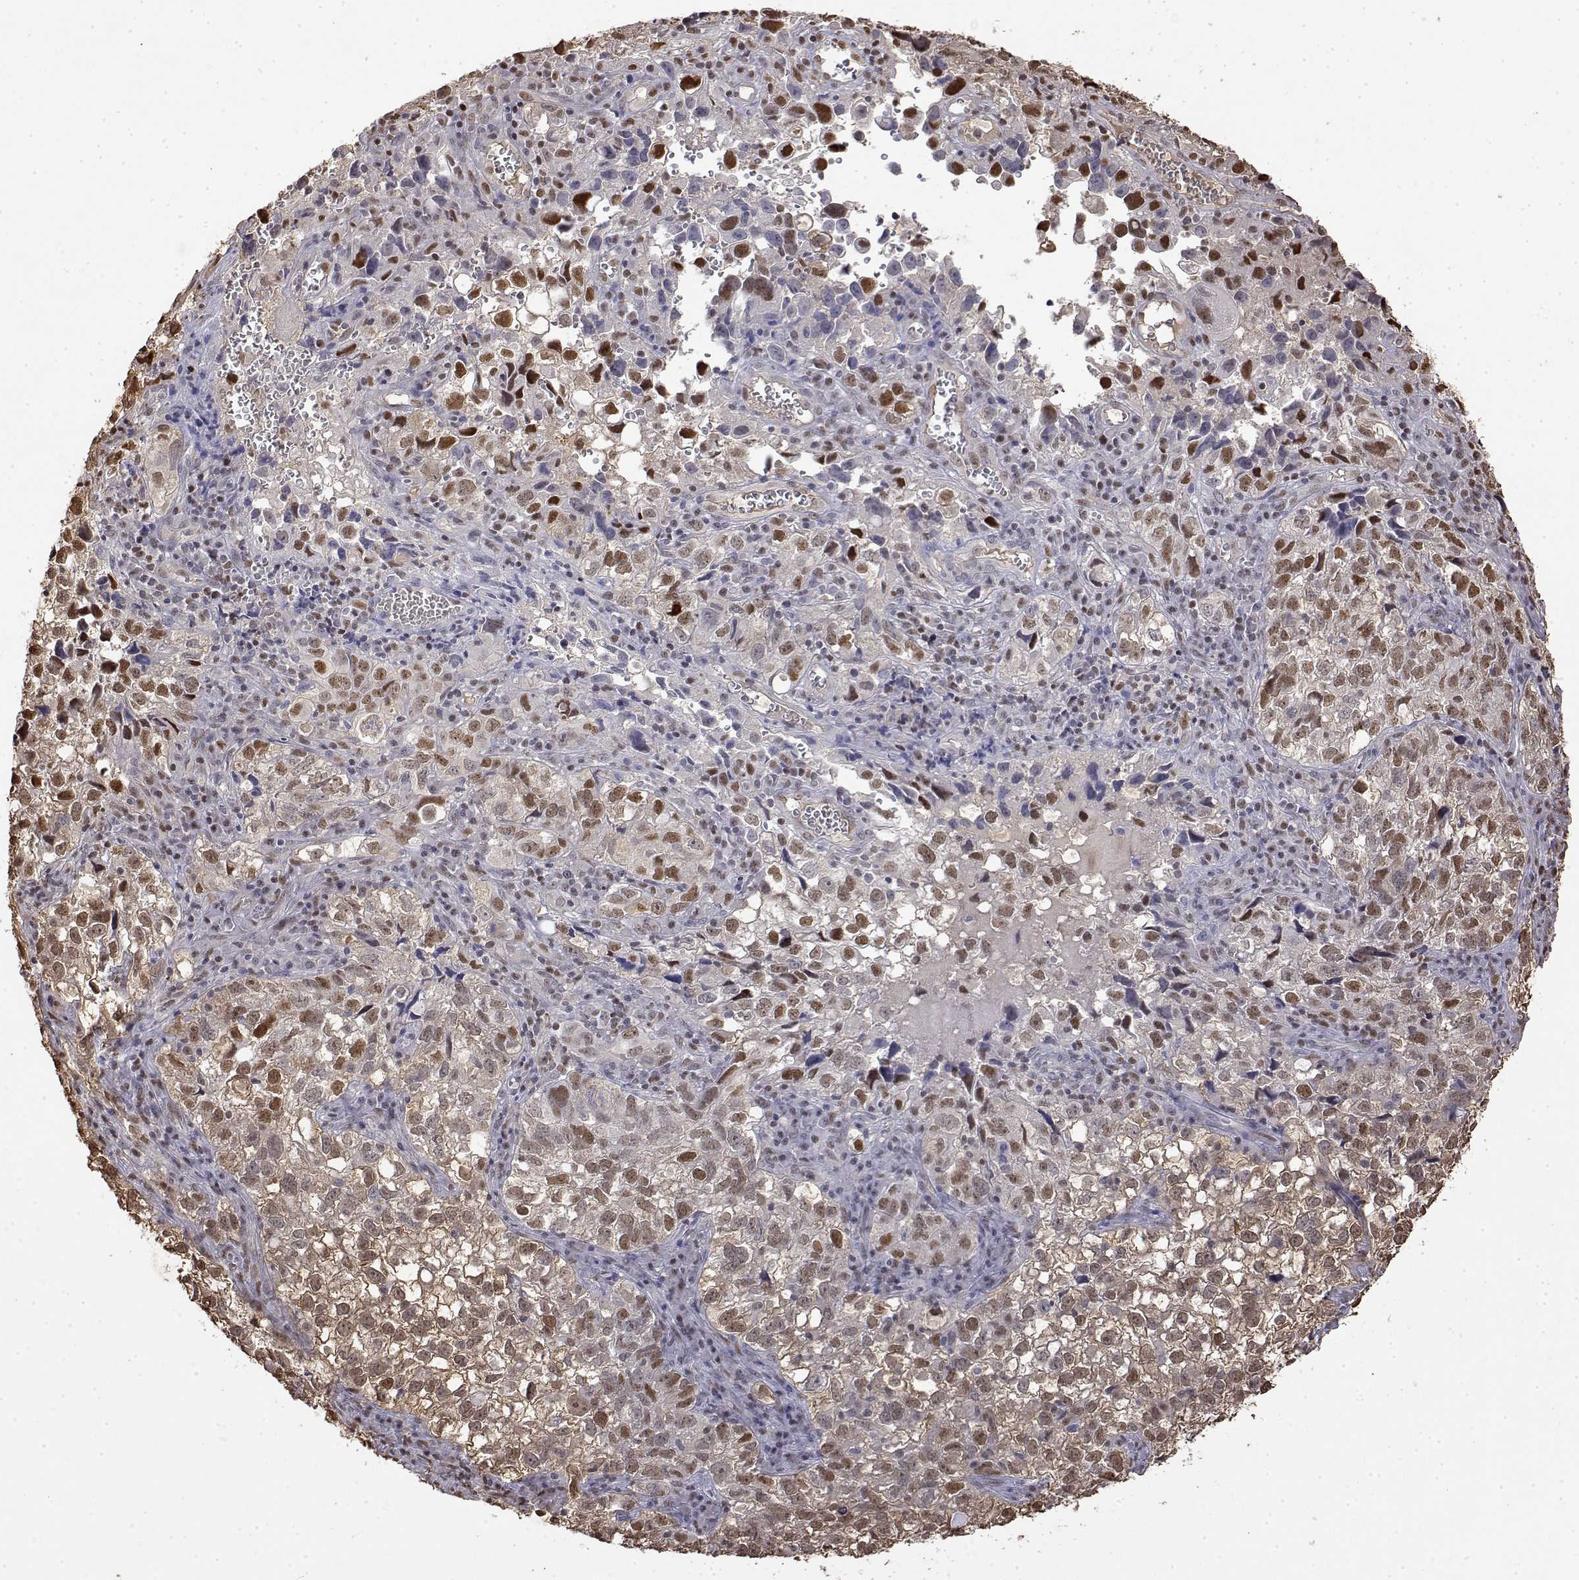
{"staining": {"intensity": "moderate", "quantity": "25%-75%", "location": "nuclear"}, "tissue": "cervical cancer", "cell_type": "Tumor cells", "image_type": "cancer", "snomed": [{"axis": "morphology", "description": "Squamous cell carcinoma, NOS"}, {"axis": "topography", "description": "Cervix"}], "caption": "The immunohistochemical stain shows moderate nuclear expression in tumor cells of cervical squamous cell carcinoma tissue.", "gene": "TPI1", "patient": {"sex": "female", "age": 55}}